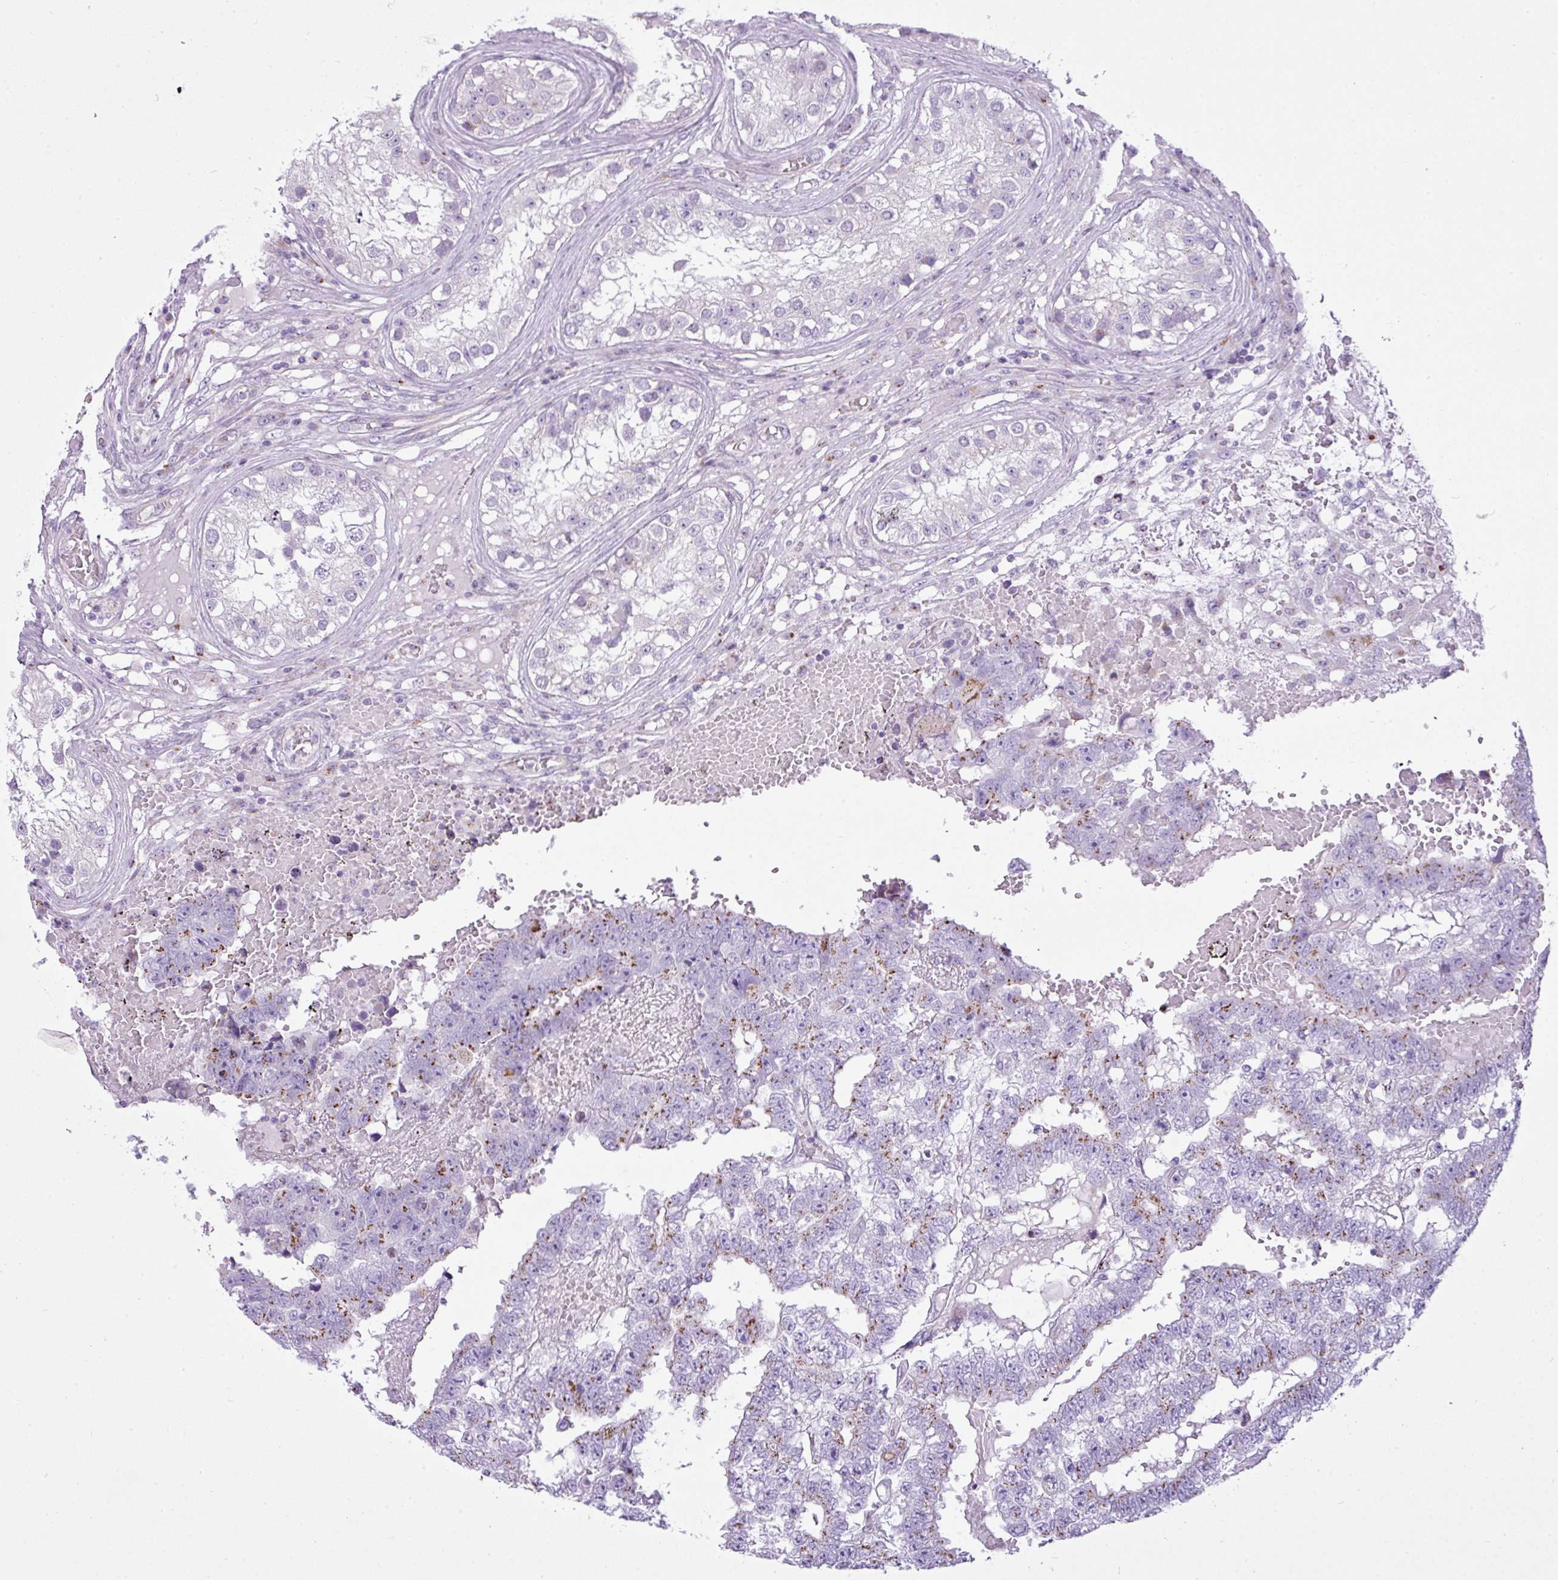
{"staining": {"intensity": "moderate", "quantity": "25%-75%", "location": "cytoplasmic/membranous"}, "tissue": "testis cancer", "cell_type": "Tumor cells", "image_type": "cancer", "snomed": [{"axis": "morphology", "description": "Carcinoma, Embryonal, NOS"}, {"axis": "topography", "description": "Testis"}], "caption": "Immunohistochemical staining of human embryonal carcinoma (testis) demonstrates medium levels of moderate cytoplasmic/membranous protein staining in about 25%-75% of tumor cells.", "gene": "FAM43A", "patient": {"sex": "male", "age": 25}}